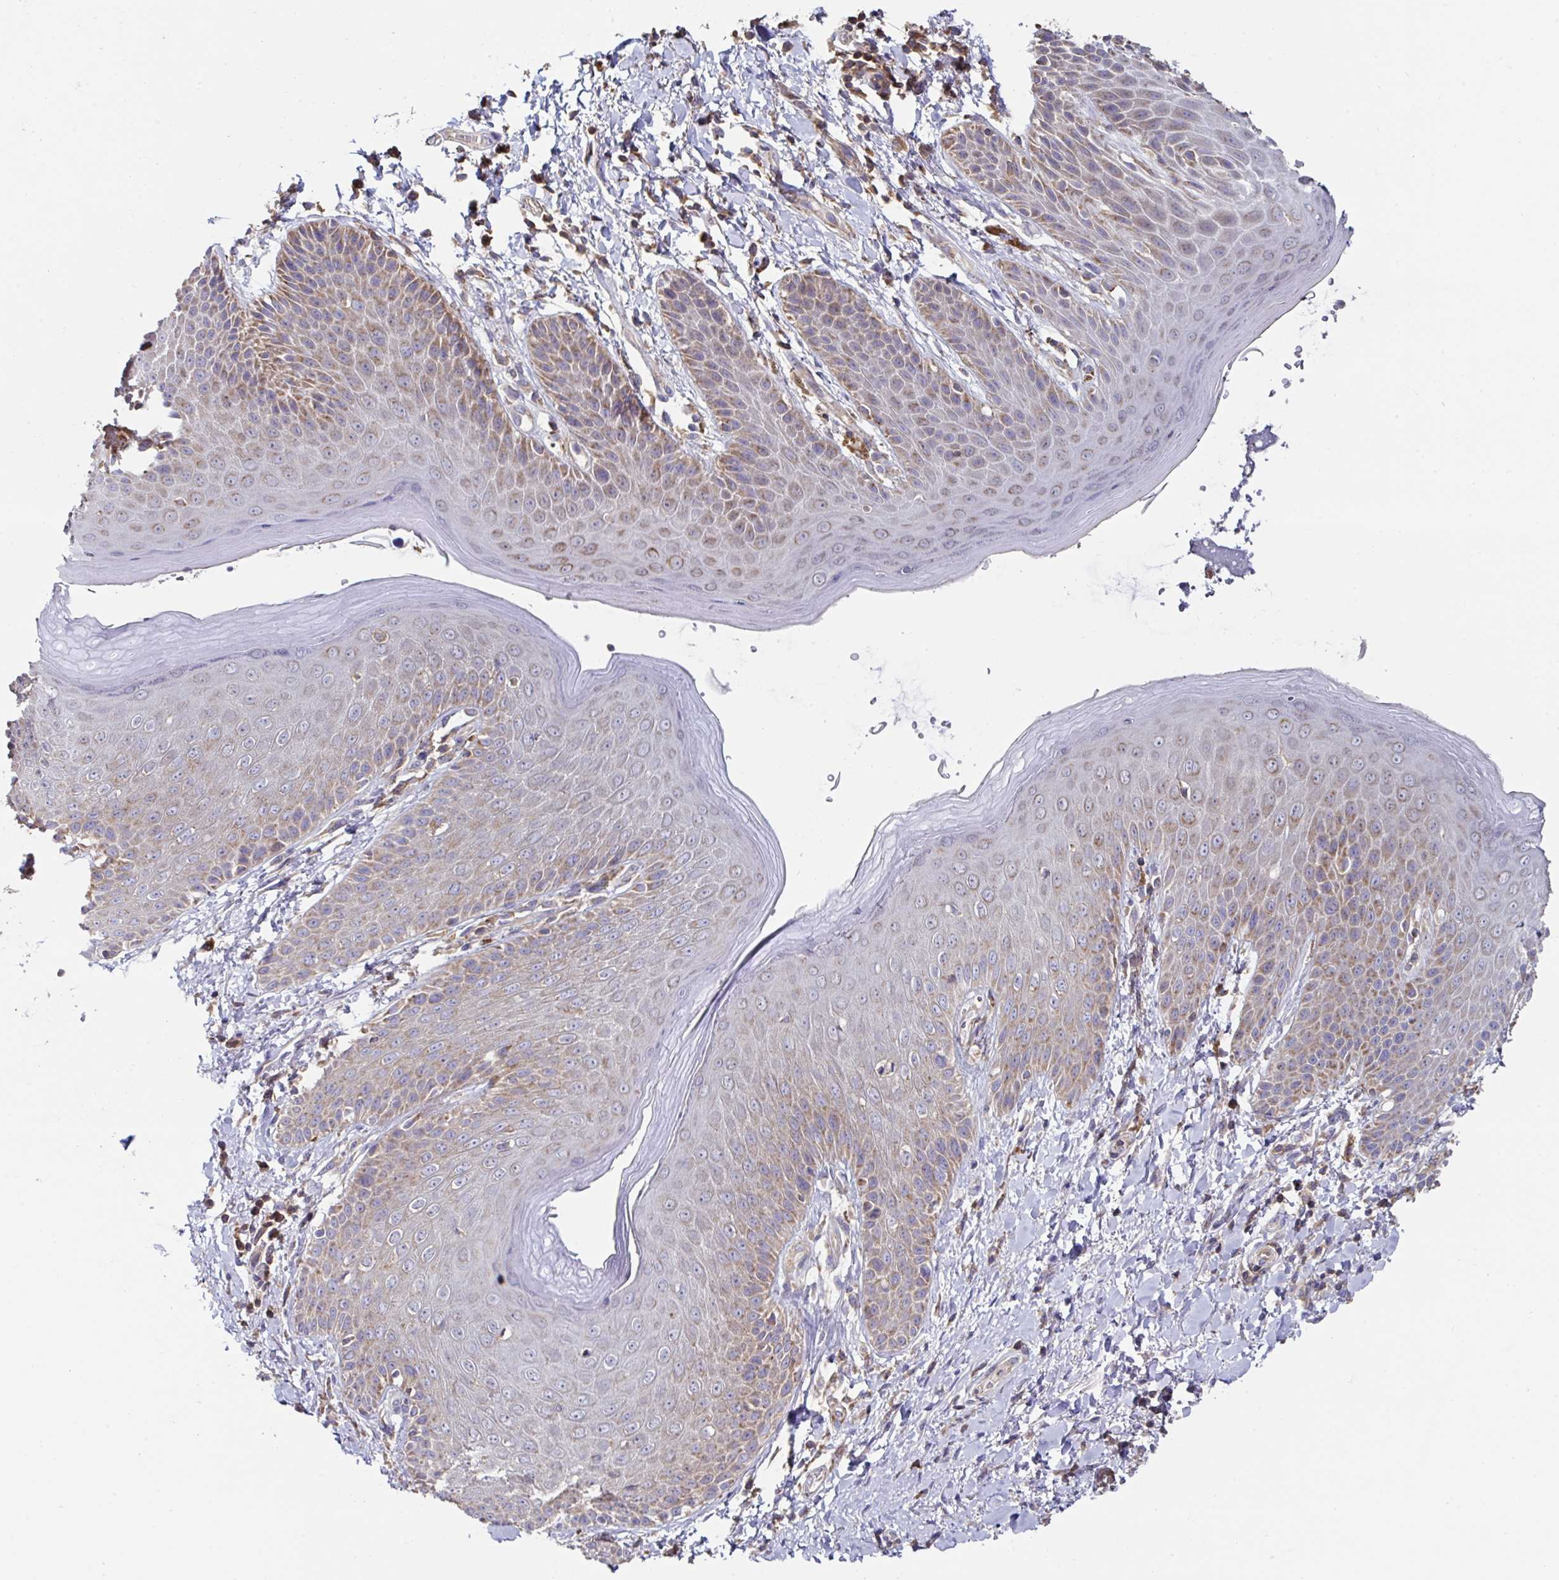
{"staining": {"intensity": "moderate", "quantity": "25%-75%", "location": "cytoplasmic/membranous"}, "tissue": "skin", "cell_type": "Epidermal cells", "image_type": "normal", "snomed": [{"axis": "morphology", "description": "Normal tissue, NOS"}, {"axis": "topography", "description": "Anal"}, {"axis": "topography", "description": "Peripheral nerve tissue"}], "caption": "Immunohistochemical staining of normal skin reveals medium levels of moderate cytoplasmic/membranous positivity in approximately 25%-75% of epidermal cells. (DAB = brown stain, brightfield microscopy at high magnification).", "gene": "DZANK1", "patient": {"sex": "male", "age": 51}}